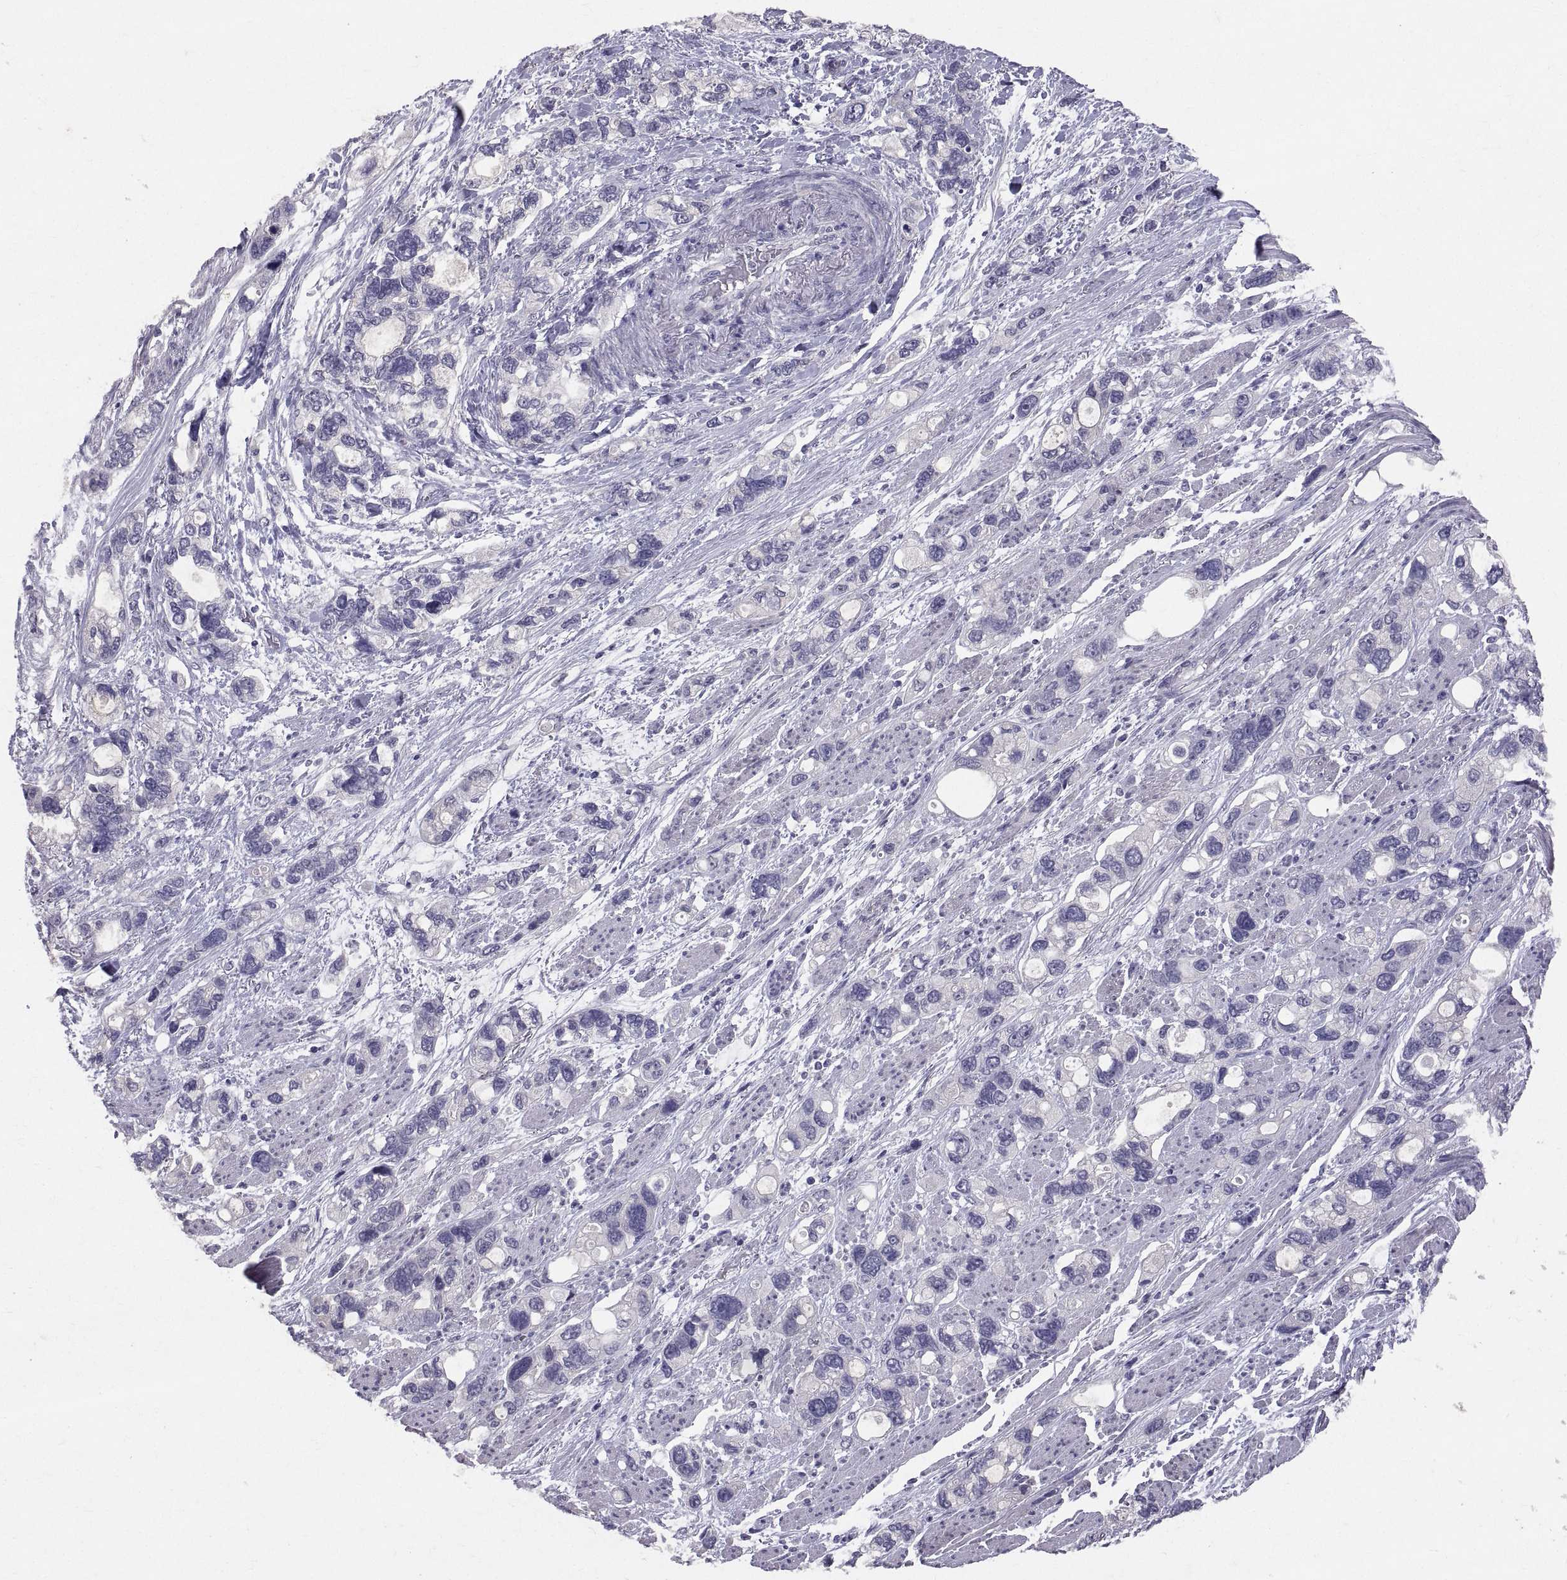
{"staining": {"intensity": "negative", "quantity": "none", "location": "none"}, "tissue": "stomach cancer", "cell_type": "Tumor cells", "image_type": "cancer", "snomed": [{"axis": "morphology", "description": "Adenocarcinoma, NOS"}, {"axis": "topography", "description": "Stomach, upper"}], "caption": "The photomicrograph displays no staining of tumor cells in stomach cancer (adenocarcinoma).", "gene": "PTN", "patient": {"sex": "female", "age": 81}}